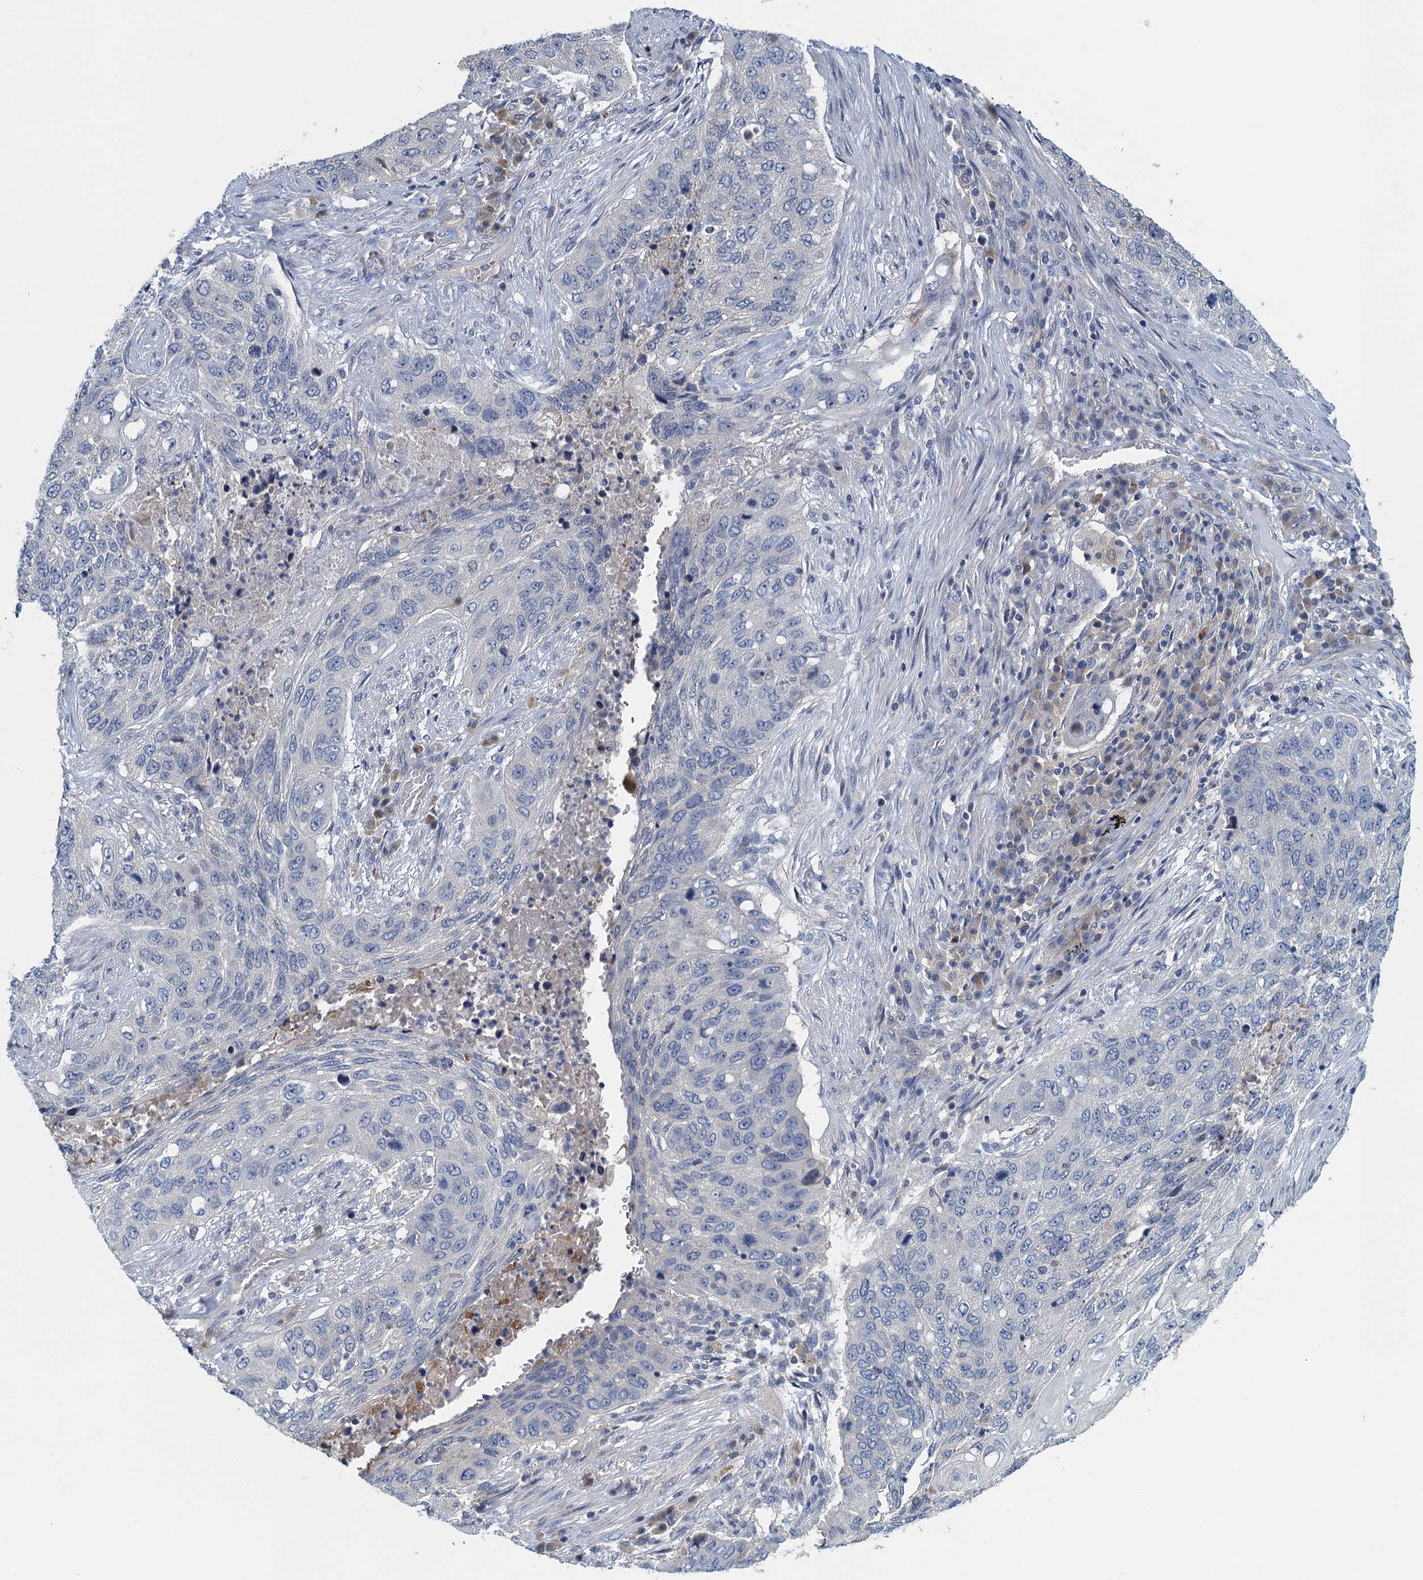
{"staining": {"intensity": "negative", "quantity": "none", "location": "none"}, "tissue": "lung cancer", "cell_type": "Tumor cells", "image_type": "cancer", "snomed": [{"axis": "morphology", "description": "Squamous cell carcinoma, NOS"}, {"axis": "topography", "description": "Lung"}], "caption": "Lung squamous cell carcinoma stained for a protein using immunohistochemistry (IHC) shows no positivity tumor cells.", "gene": "NCKAP1L", "patient": {"sex": "female", "age": 63}}